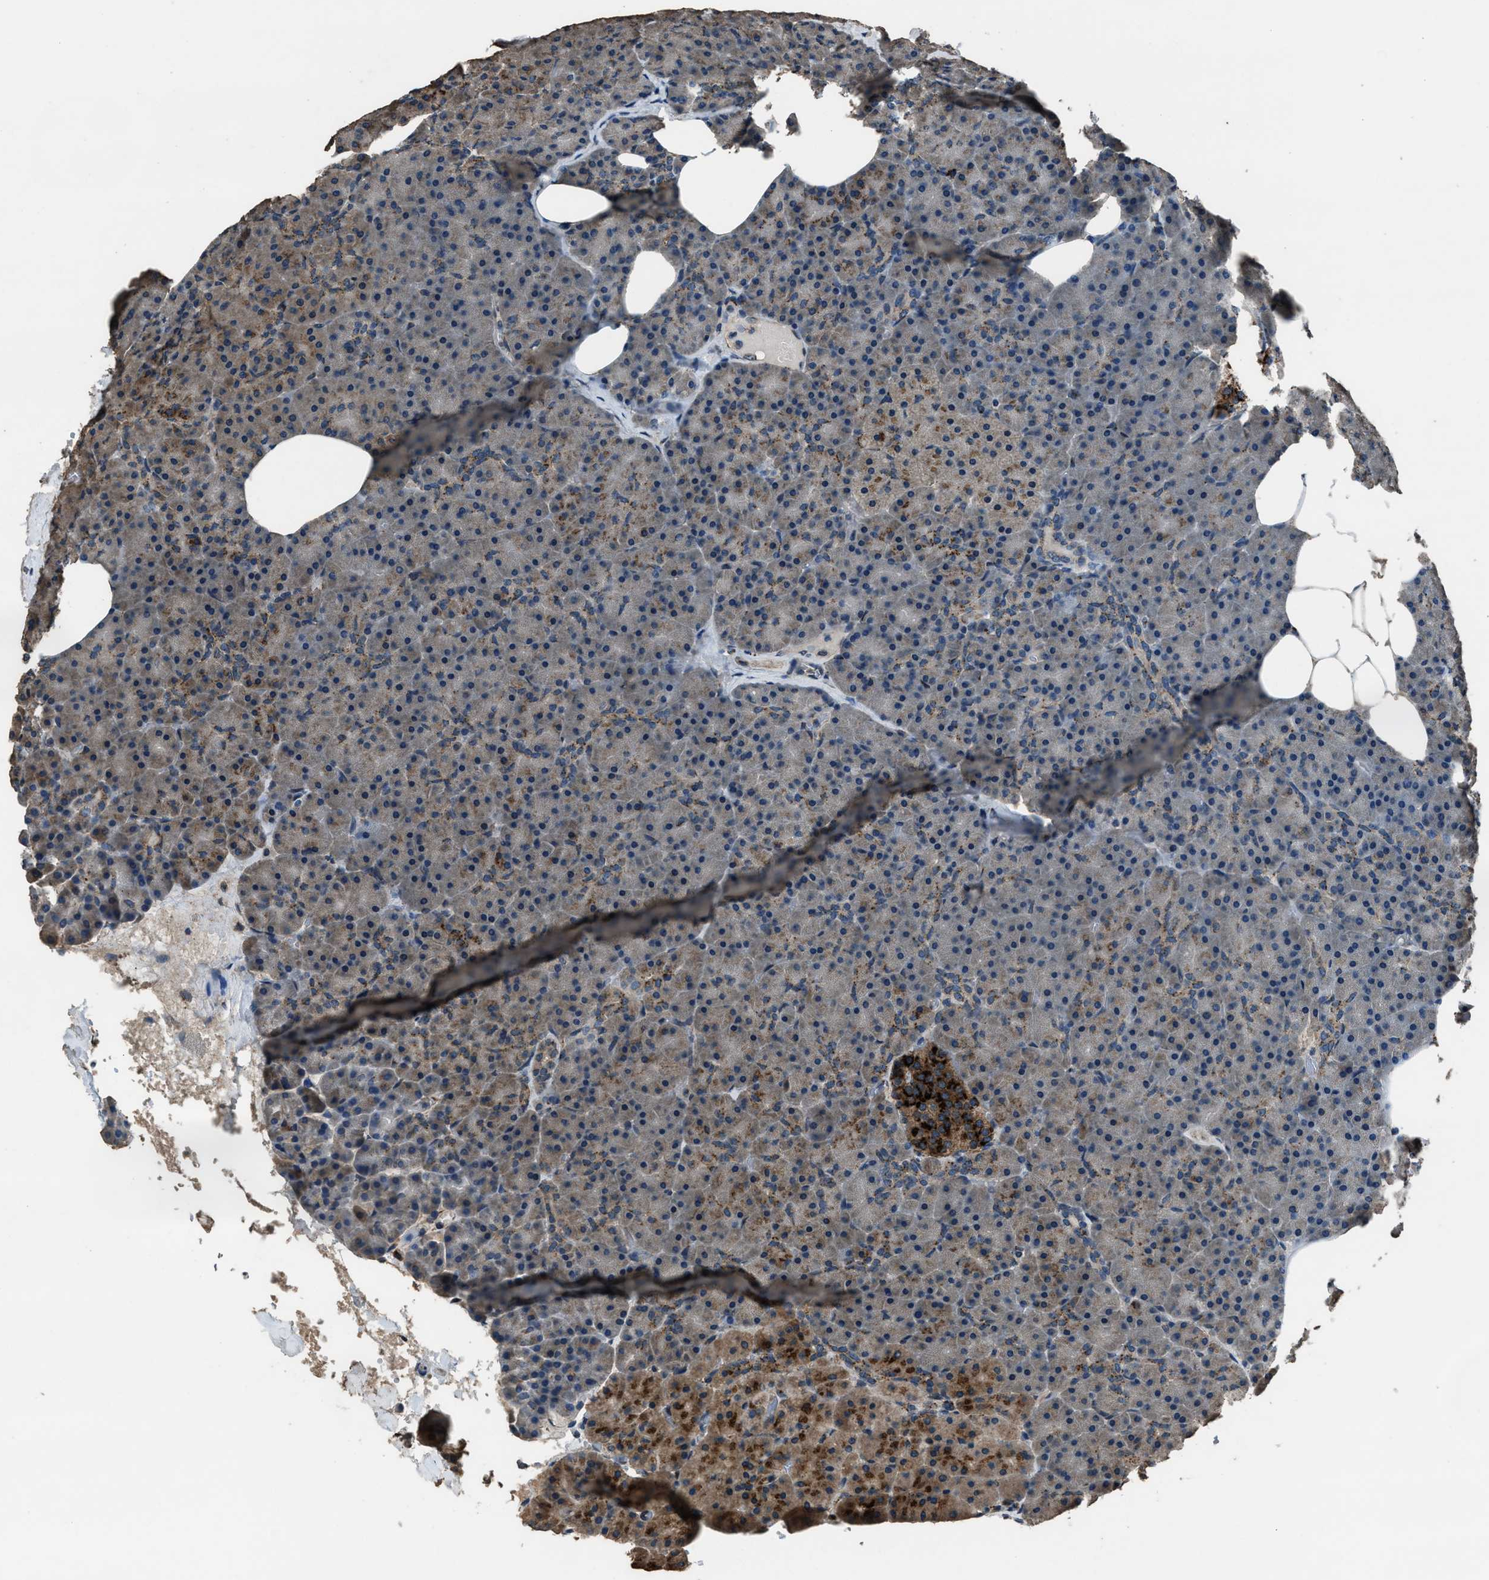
{"staining": {"intensity": "moderate", "quantity": "25%-75%", "location": "cytoplasmic/membranous"}, "tissue": "pancreas", "cell_type": "Exocrine glandular cells", "image_type": "normal", "snomed": [{"axis": "morphology", "description": "Normal tissue, NOS"}, {"axis": "morphology", "description": "Carcinoid, malignant, NOS"}, {"axis": "topography", "description": "Pancreas"}], "caption": "This is a micrograph of IHC staining of unremarkable pancreas, which shows moderate staining in the cytoplasmic/membranous of exocrine glandular cells.", "gene": "SLC38A10", "patient": {"sex": "female", "age": 35}}